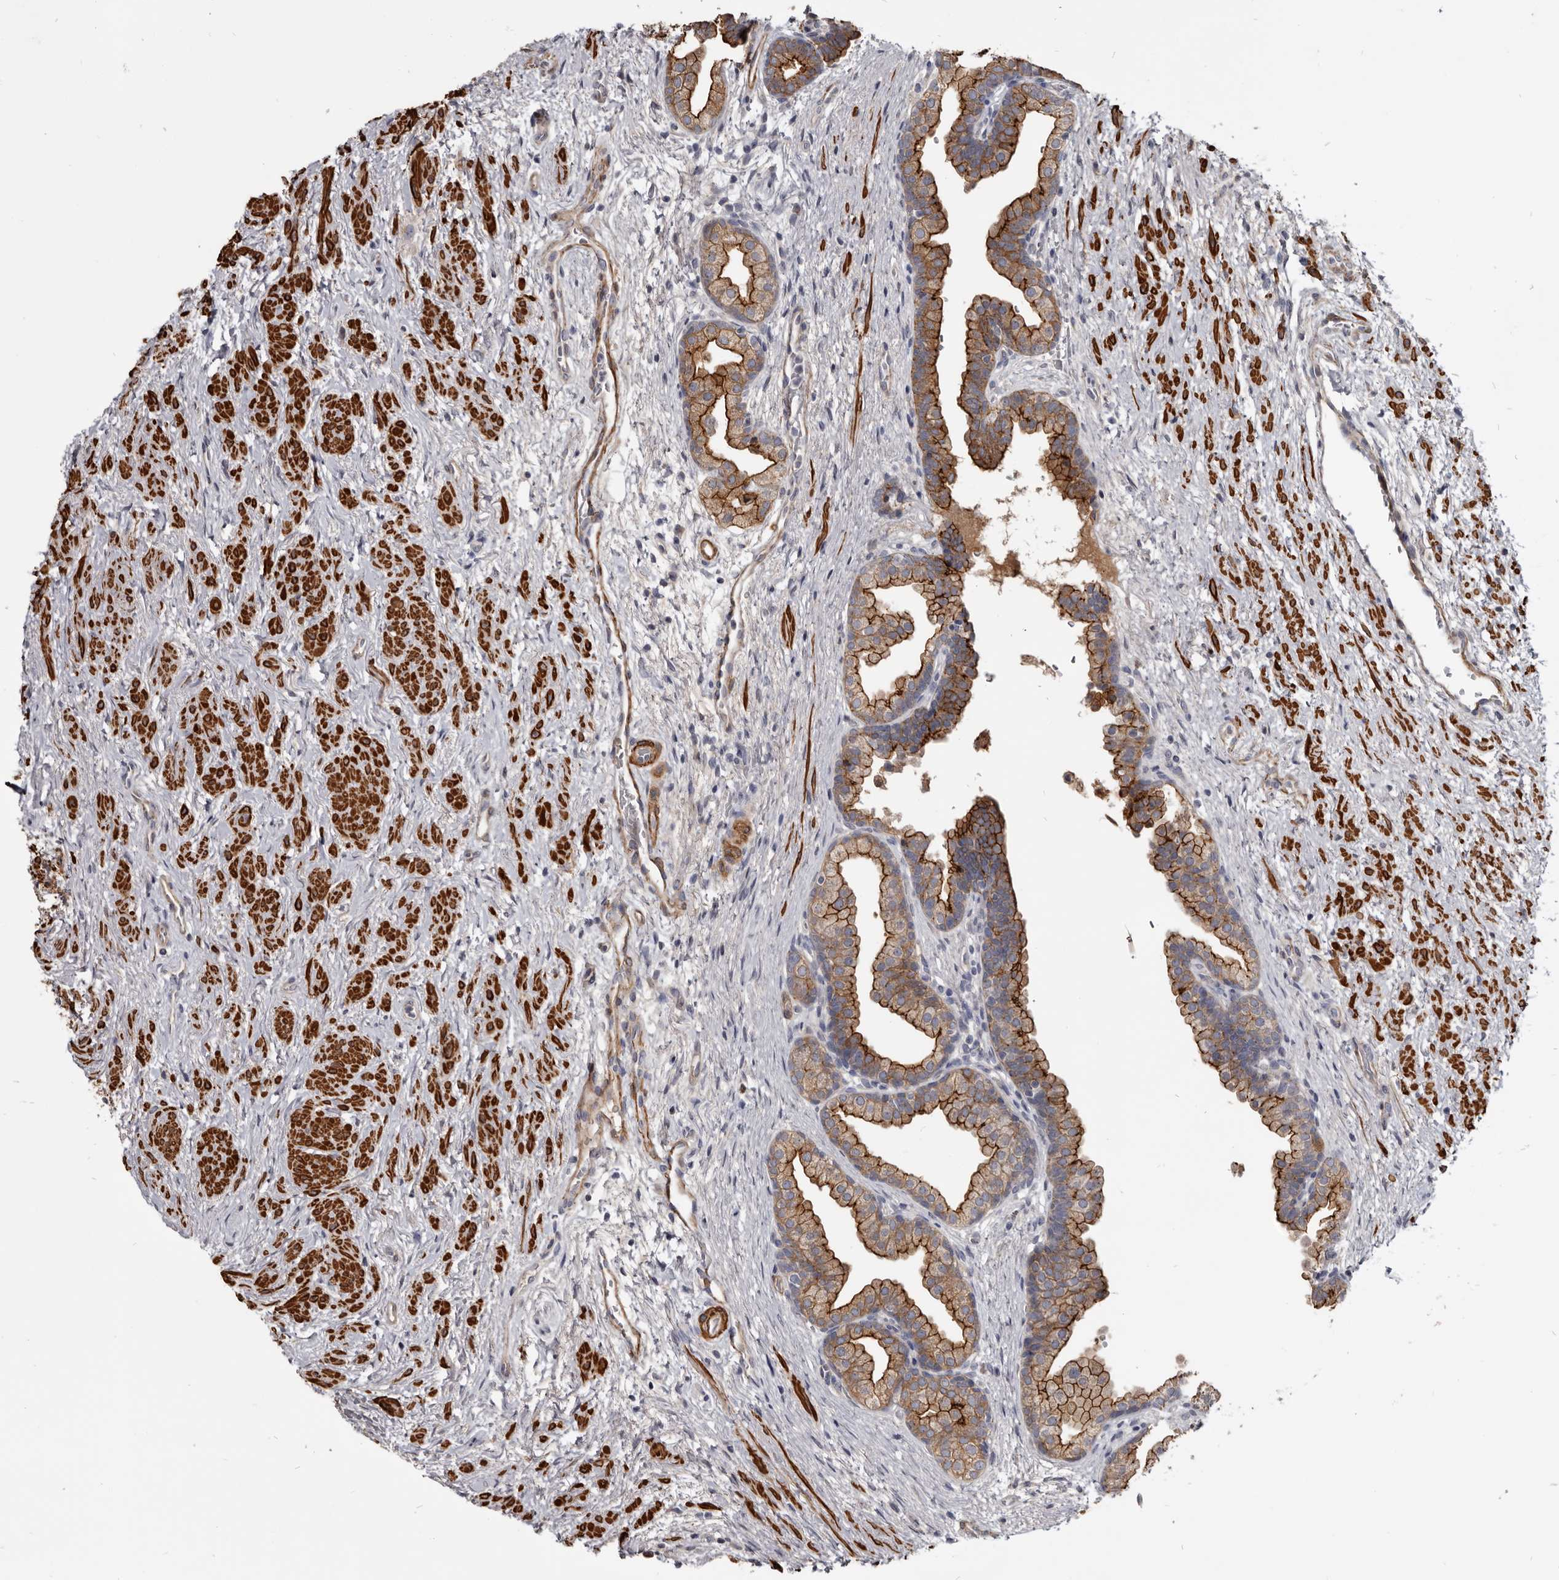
{"staining": {"intensity": "strong", "quantity": "25%-75%", "location": "cytoplasmic/membranous"}, "tissue": "prostate", "cell_type": "Glandular cells", "image_type": "normal", "snomed": [{"axis": "morphology", "description": "Normal tissue, NOS"}, {"axis": "topography", "description": "Prostate"}], "caption": "Glandular cells reveal strong cytoplasmic/membranous positivity in about 25%-75% of cells in unremarkable prostate. (DAB (3,3'-diaminobenzidine) IHC, brown staining for protein, blue staining for nuclei).", "gene": "CGN", "patient": {"sex": "male", "age": 48}}